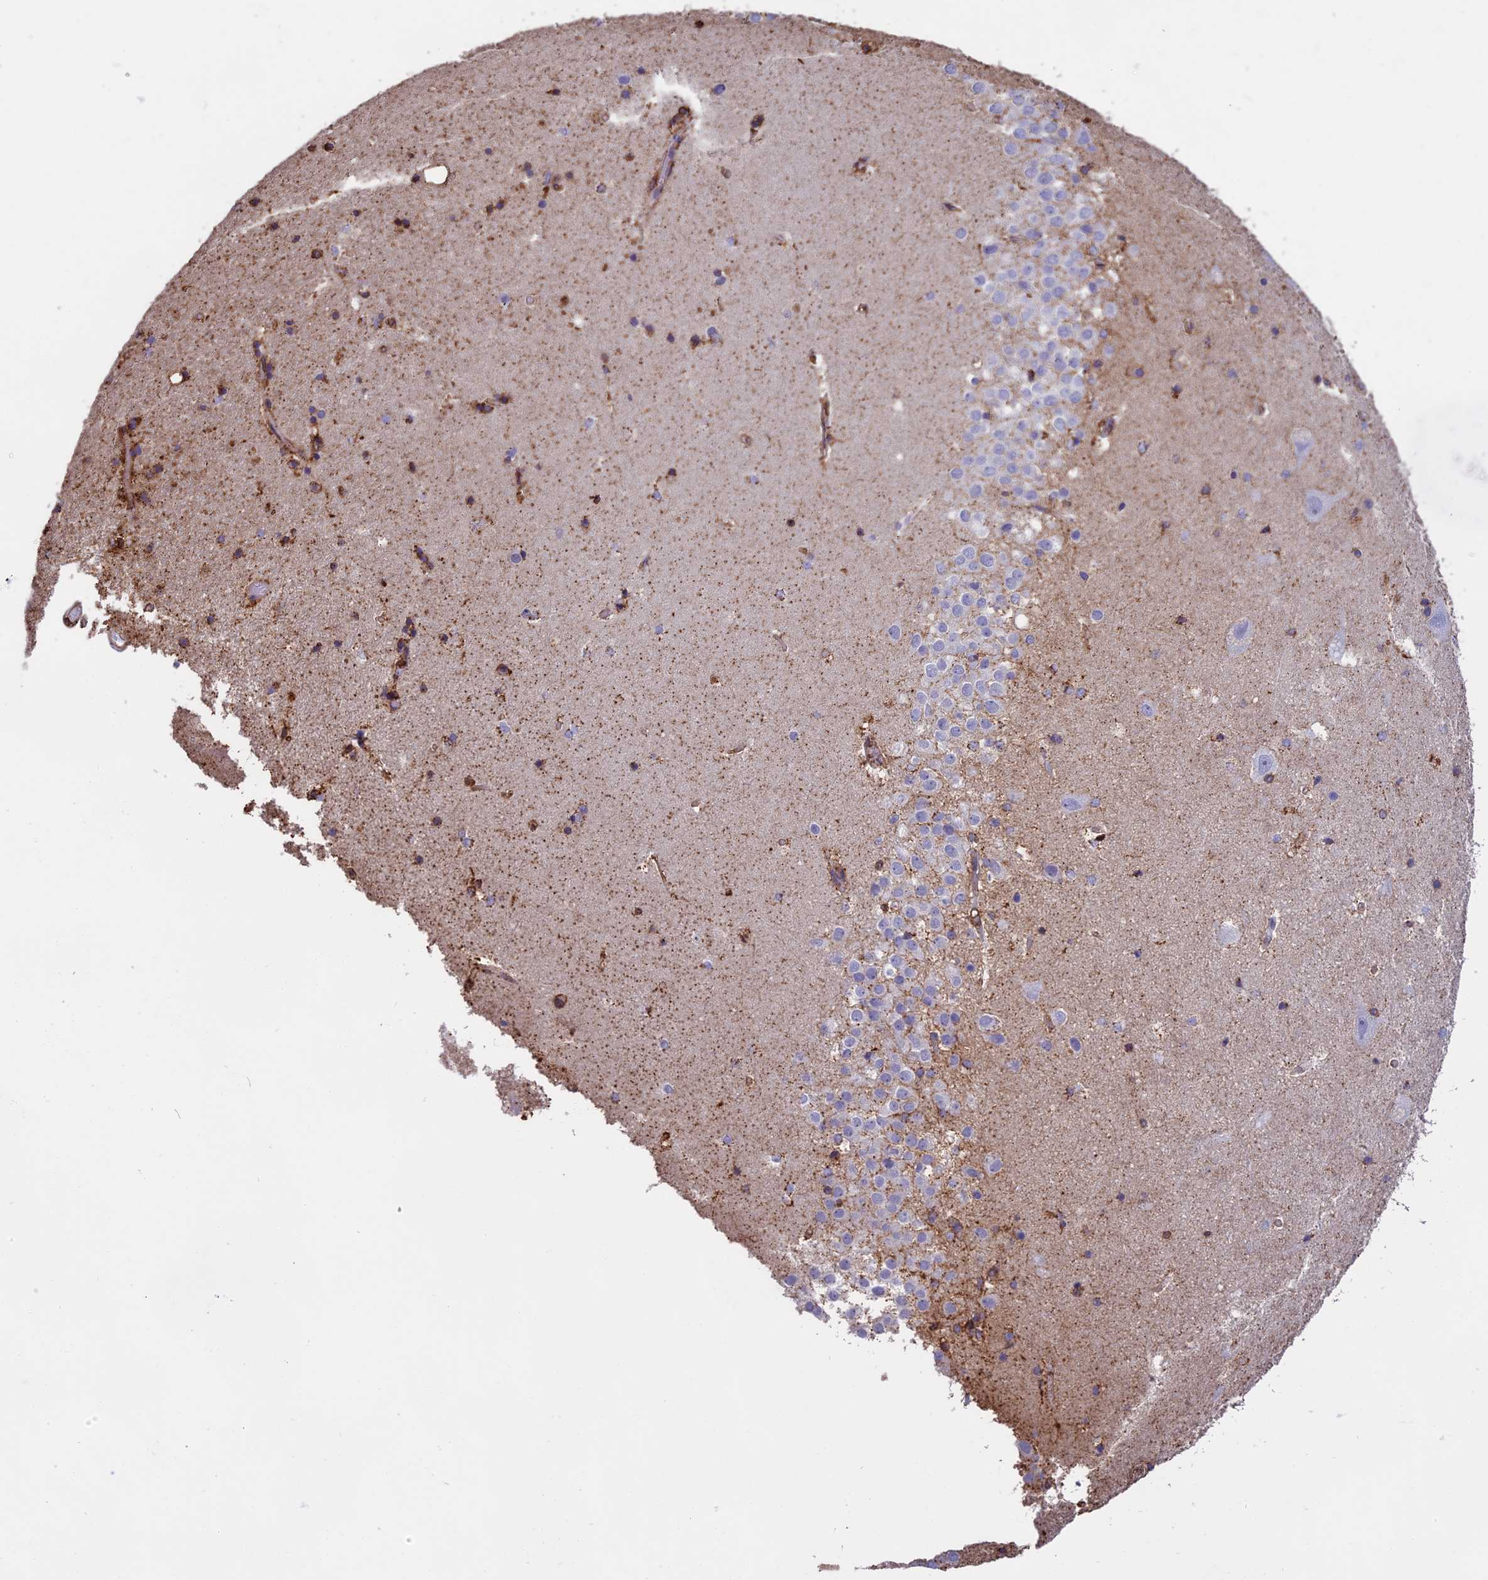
{"staining": {"intensity": "moderate", "quantity": "<25%", "location": "cytoplasmic/membranous"}, "tissue": "hippocampus", "cell_type": "Glial cells", "image_type": "normal", "snomed": [{"axis": "morphology", "description": "Normal tissue, NOS"}, {"axis": "topography", "description": "Hippocampus"}], "caption": "The immunohistochemical stain highlights moderate cytoplasmic/membranous expression in glial cells of benign hippocampus.", "gene": "TMEM255B", "patient": {"sex": "female", "age": 52}}